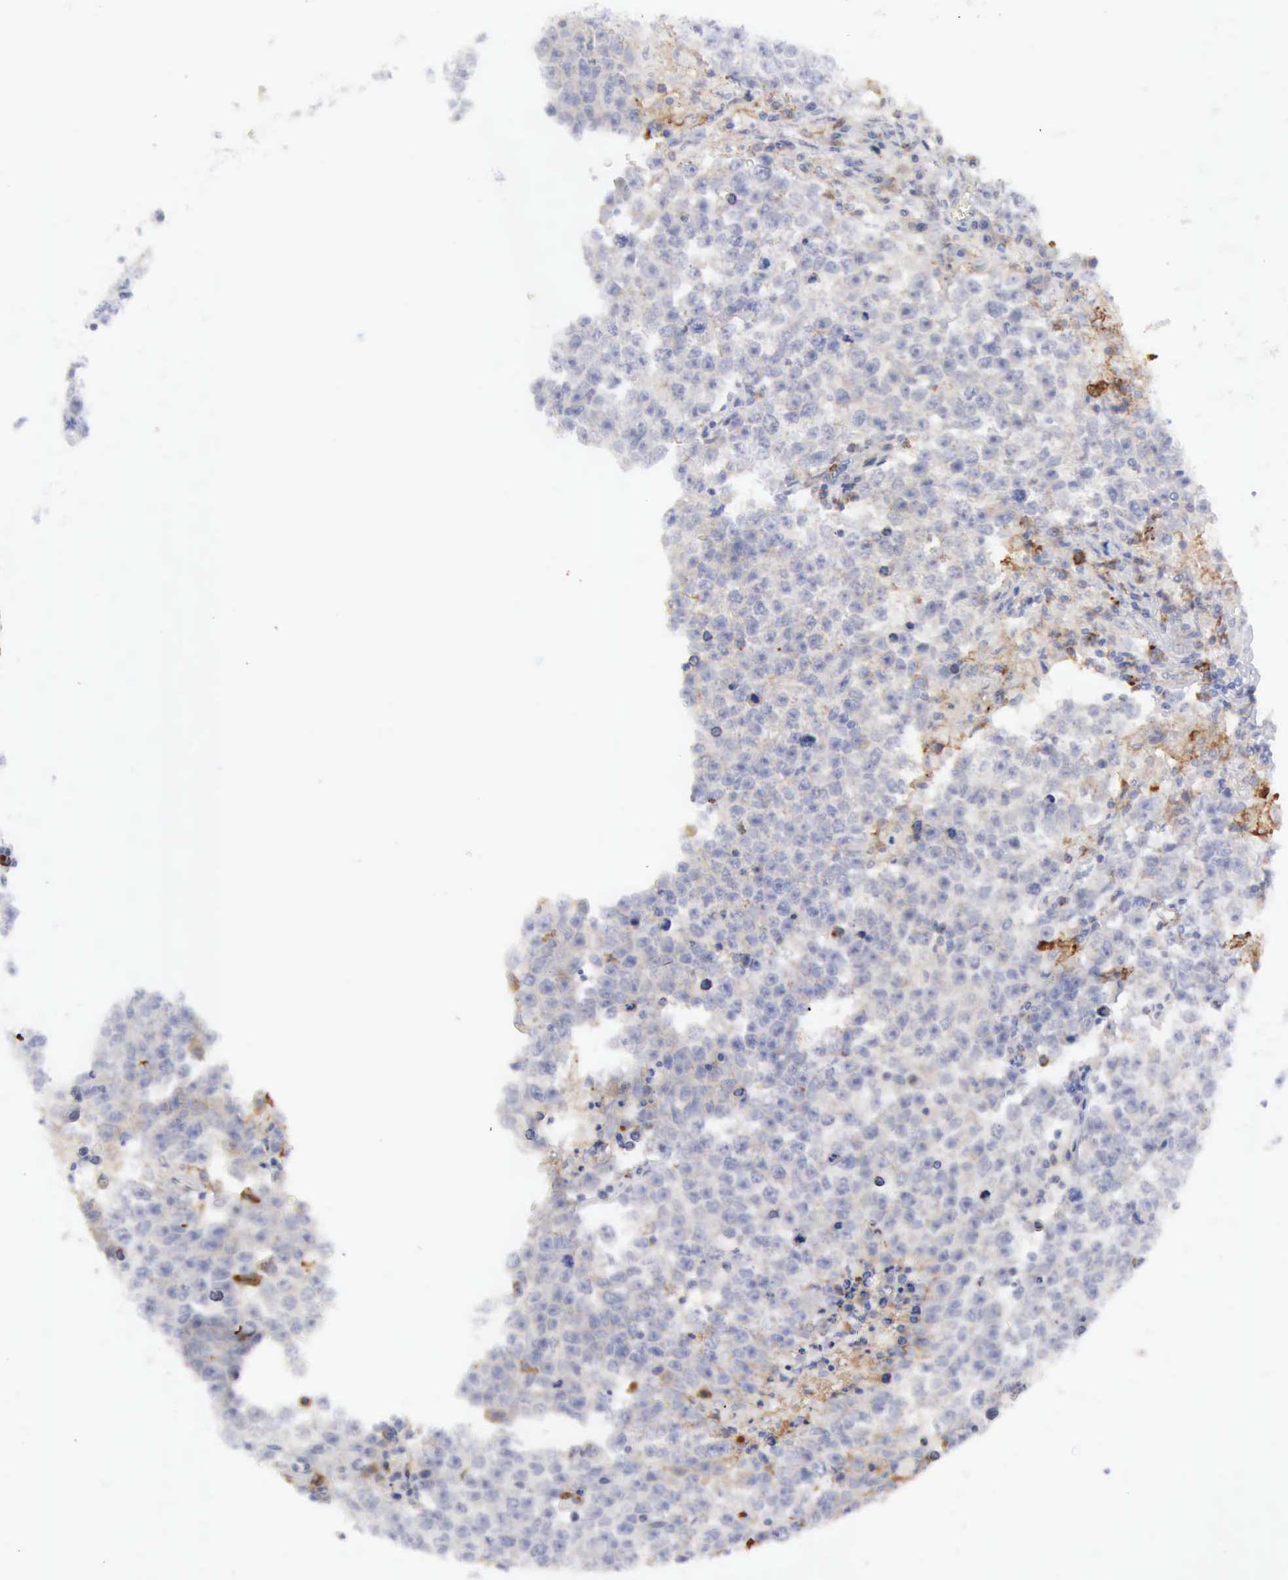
{"staining": {"intensity": "negative", "quantity": "none", "location": "none"}, "tissue": "testis cancer", "cell_type": "Tumor cells", "image_type": "cancer", "snomed": [{"axis": "morphology", "description": "Seminoma, NOS"}, {"axis": "topography", "description": "Testis"}], "caption": "IHC photomicrograph of neoplastic tissue: human seminoma (testis) stained with DAB (3,3'-diaminobenzidine) demonstrates no significant protein positivity in tumor cells.", "gene": "TFRC", "patient": {"sex": "male", "age": 36}}